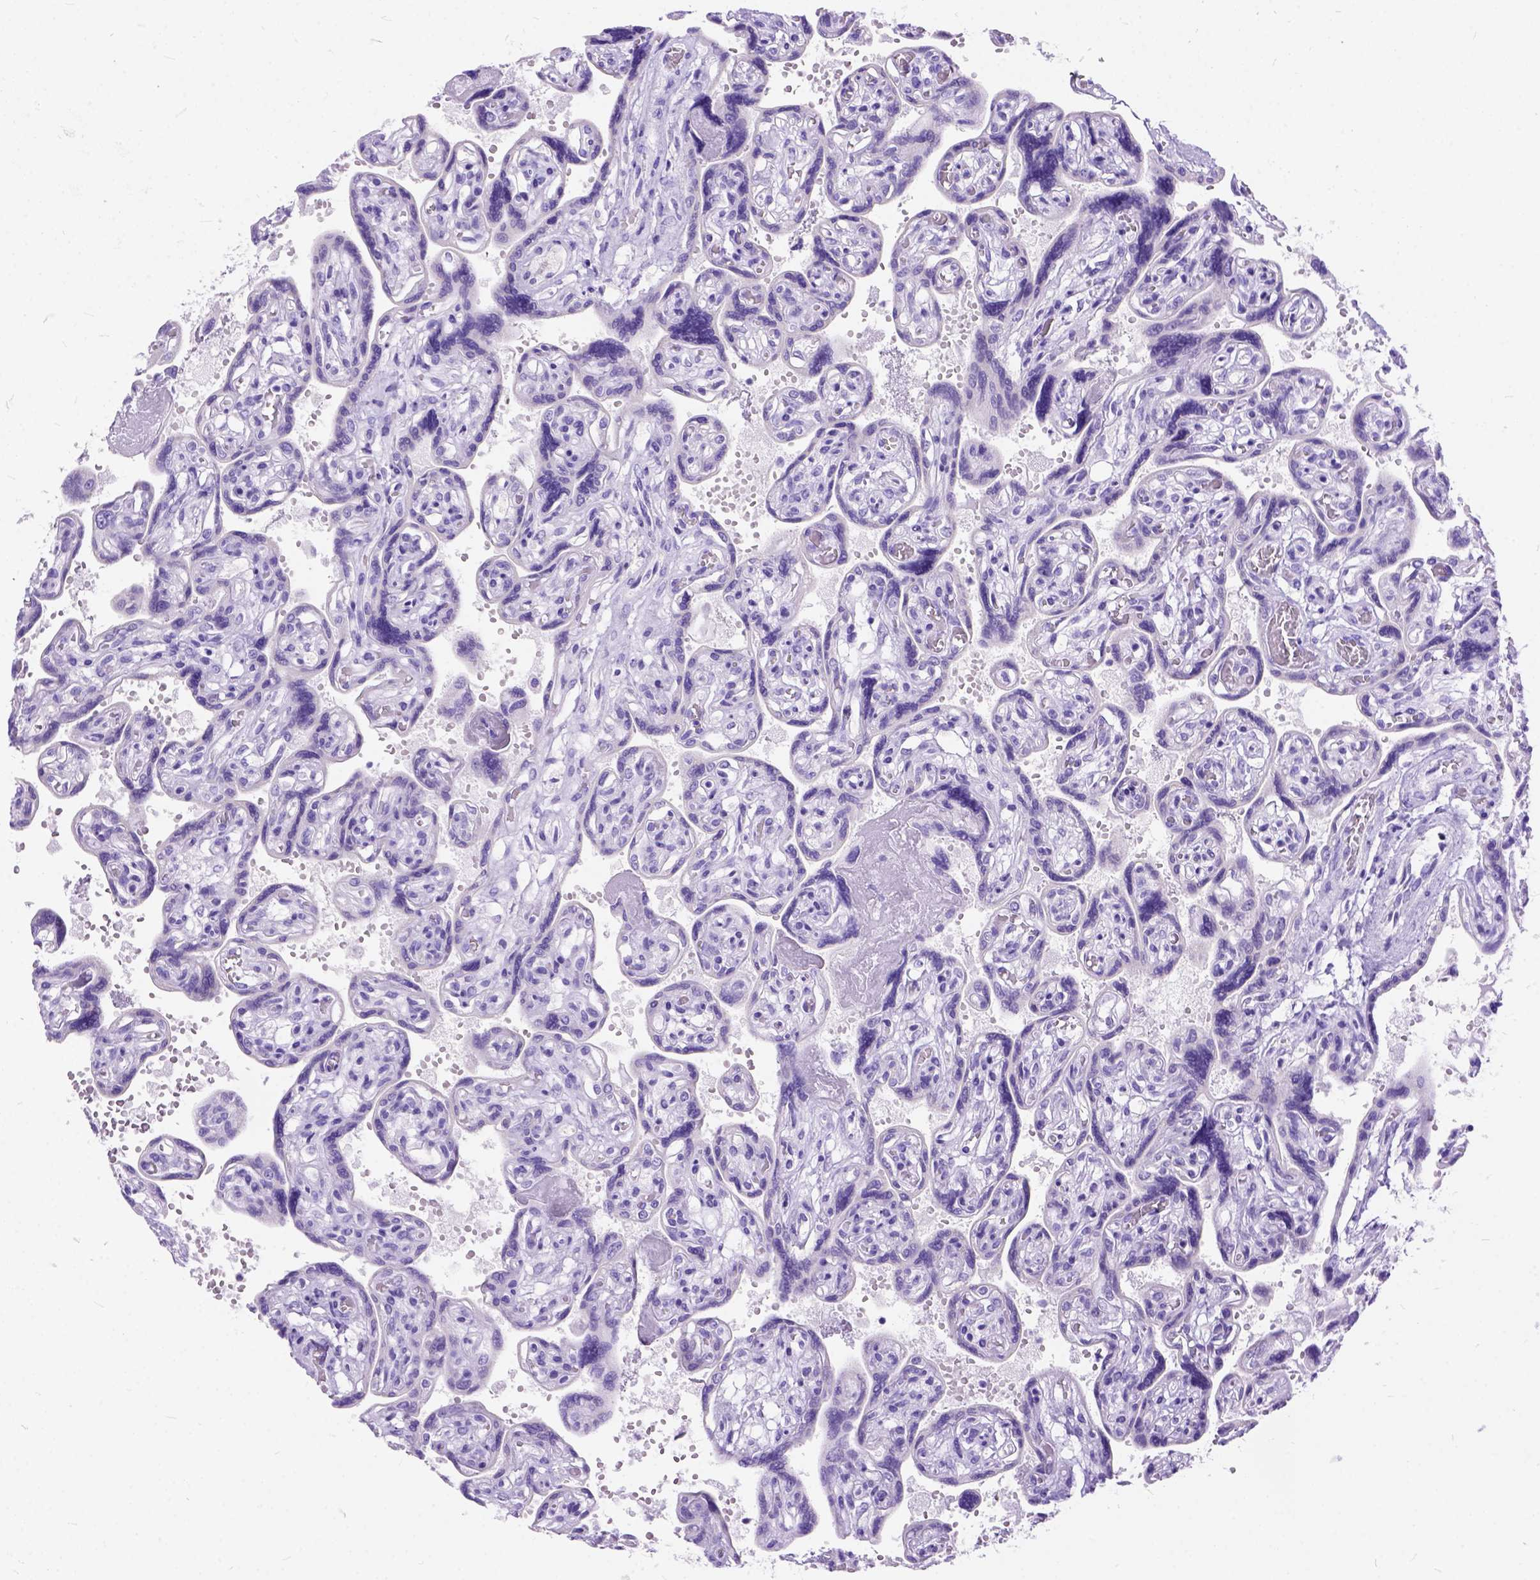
{"staining": {"intensity": "negative", "quantity": "none", "location": "none"}, "tissue": "placenta", "cell_type": "Decidual cells", "image_type": "normal", "snomed": [{"axis": "morphology", "description": "Normal tissue, NOS"}, {"axis": "topography", "description": "Placenta"}], "caption": "A high-resolution image shows immunohistochemistry (IHC) staining of normal placenta, which shows no significant staining in decidual cells. (Immunohistochemistry (ihc), brightfield microscopy, high magnification).", "gene": "C1QTNF3", "patient": {"sex": "female", "age": 32}}